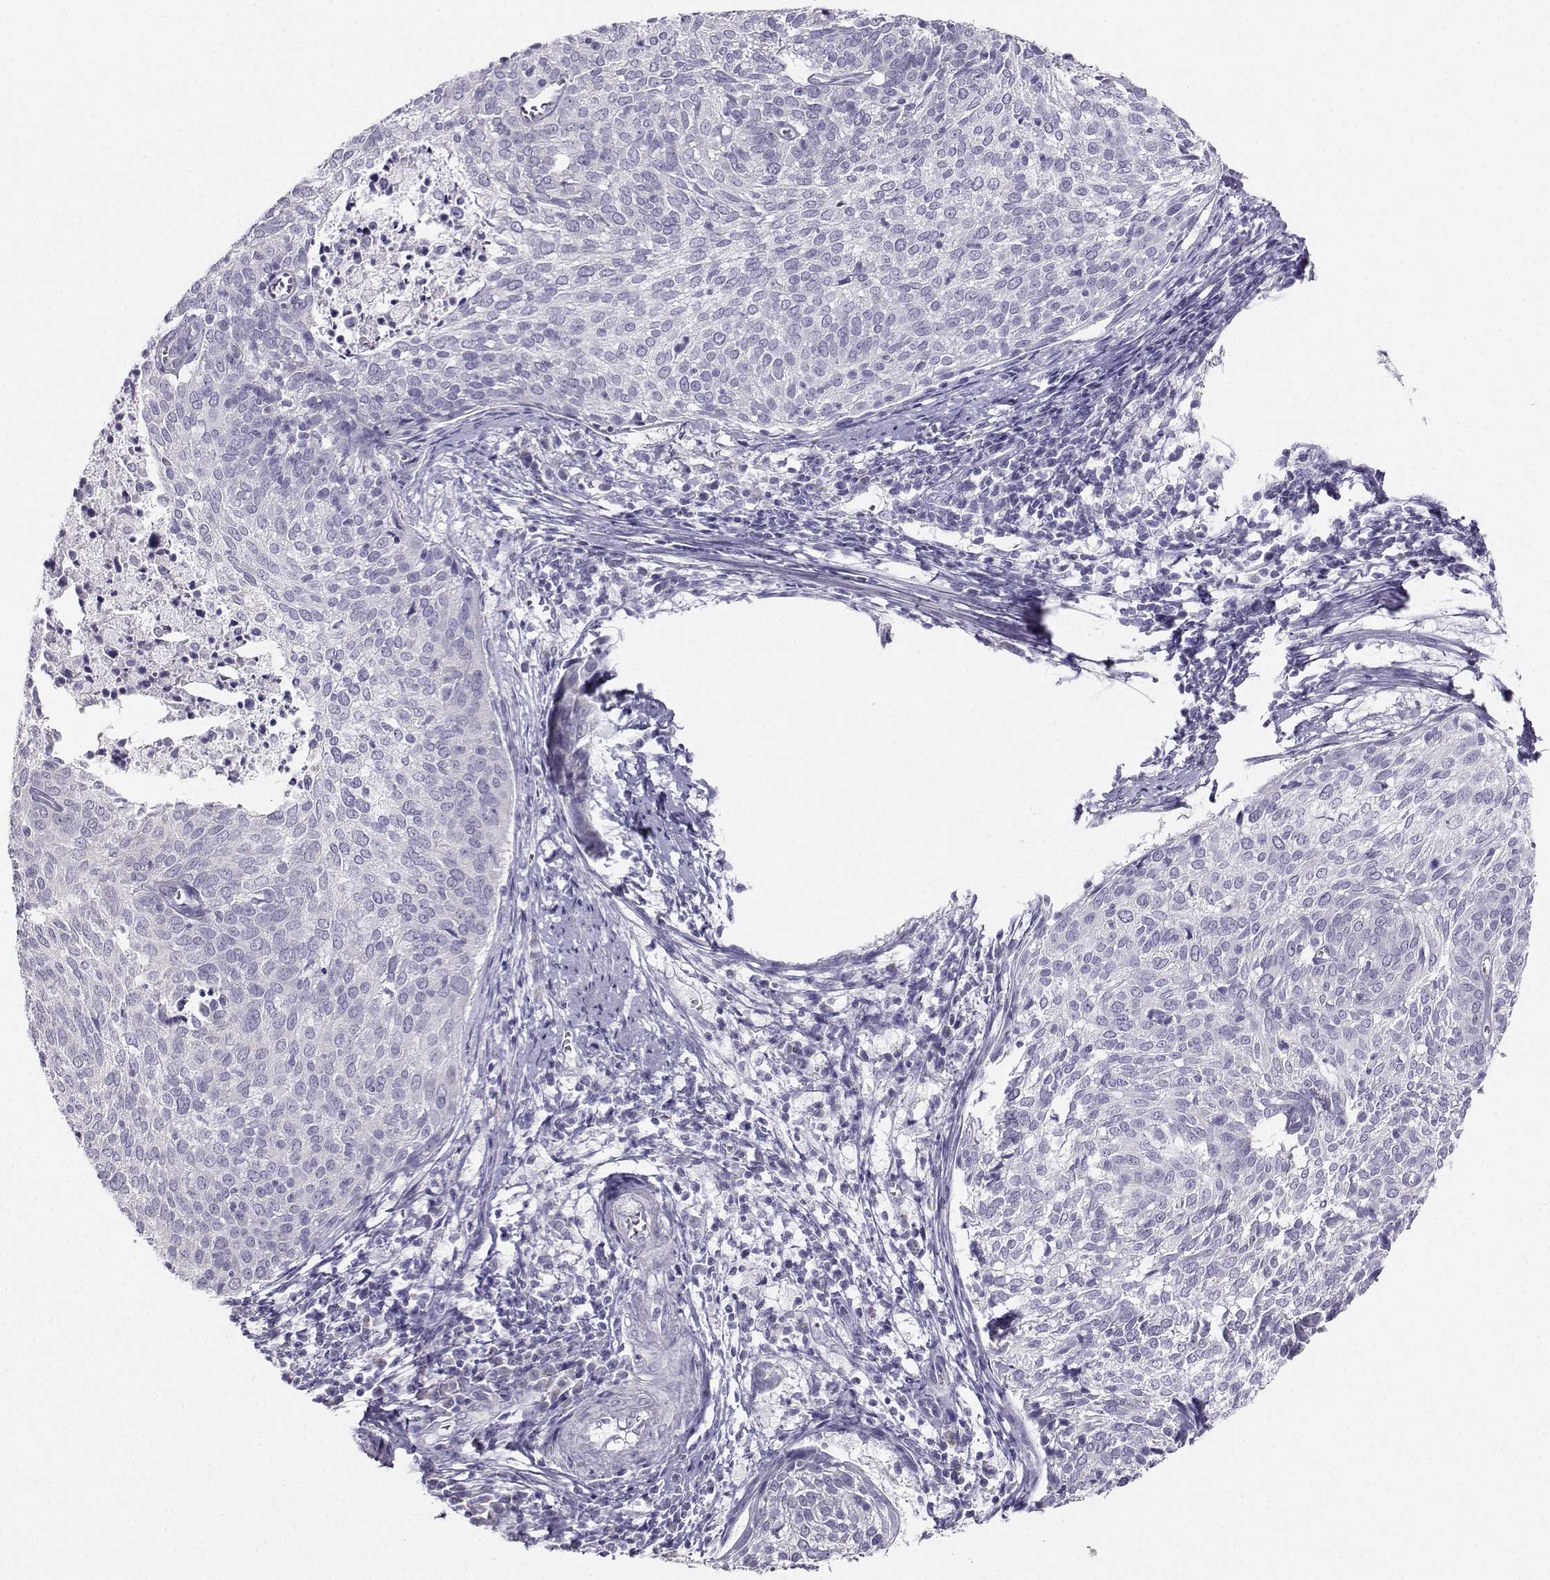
{"staining": {"intensity": "negative", "quantity": "none", "location": "none"}, "tissue": "cervical cancer", "cell_type": "Tumor cells", "image_type": "cancer", "snomed": [{"axis": "morphology", "description": "Squamous cell carcinoma, NOS"}, {"axis": "topography", "description": "Cervix"}], "caption": "Immunohistochemistry (IHC) photomicrograph of neoplastic tissue: human cervical squamous cell carcinoma stained with DAB demonstrates no significant protein positivity in tumor cells.", "gene": "AVP", "patient": {"sex": "female", "age": 39}}